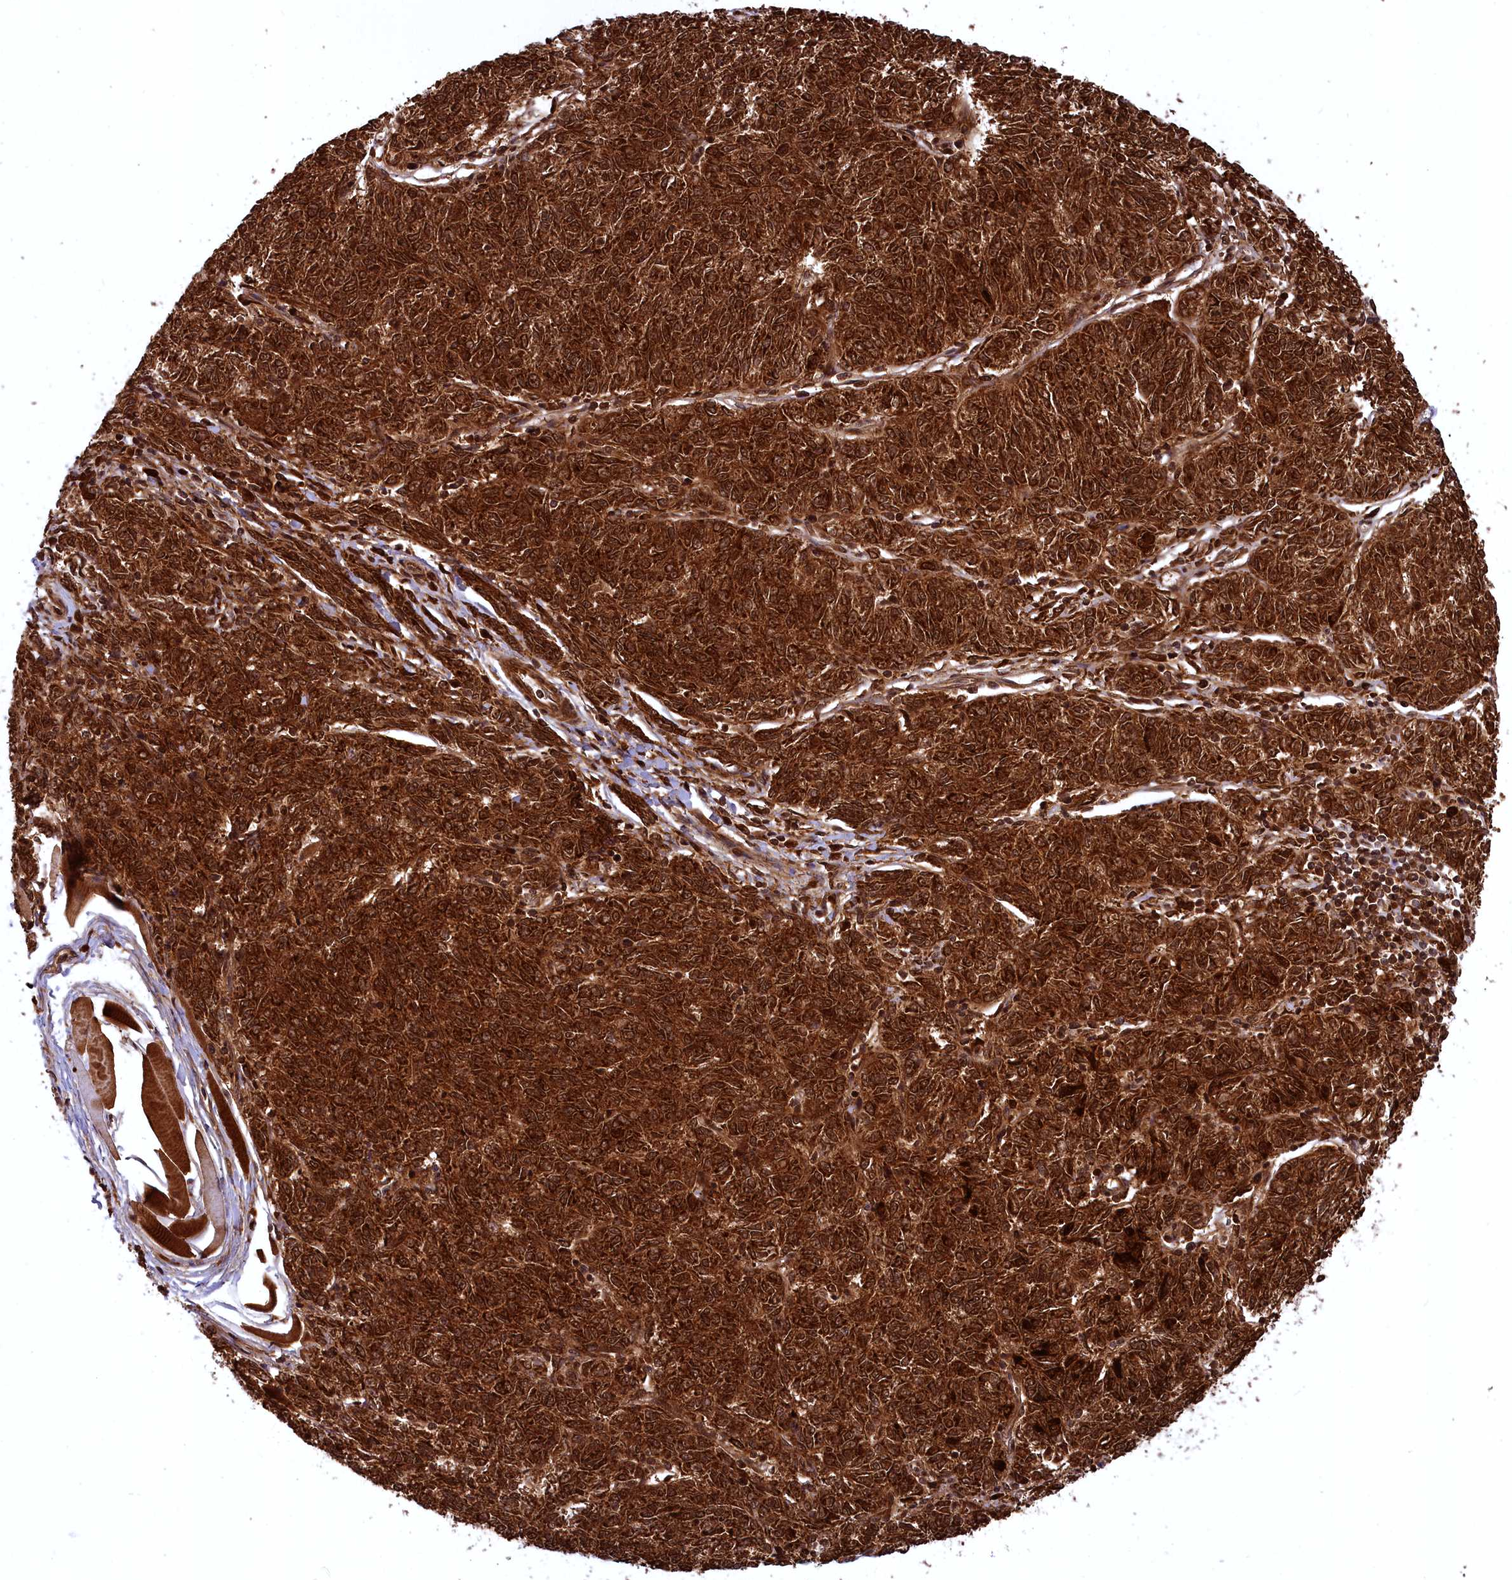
{"staining": {"intensity": "strong", "quantity": ">75%", "location": "cytoplasmic/membranous,nuclear"}, "tissue": "melanoma", "cell_type": "Tumor cells", "image_type": "cancer", "snomed": [{"axis": "morphology", "description": "Malignant melanoma, NOS"}, {"axis": "topography", "description": "Skin"}], "caption": "Approximately >75% of tumor cells in malignant melanoma demonstrate strong cytoplasmic/membranous and nuclear protein positivity as visualized by brown immunohistochemical staining.", "gene": "COX17", "patient": {"sex": "female", "age": 72}}